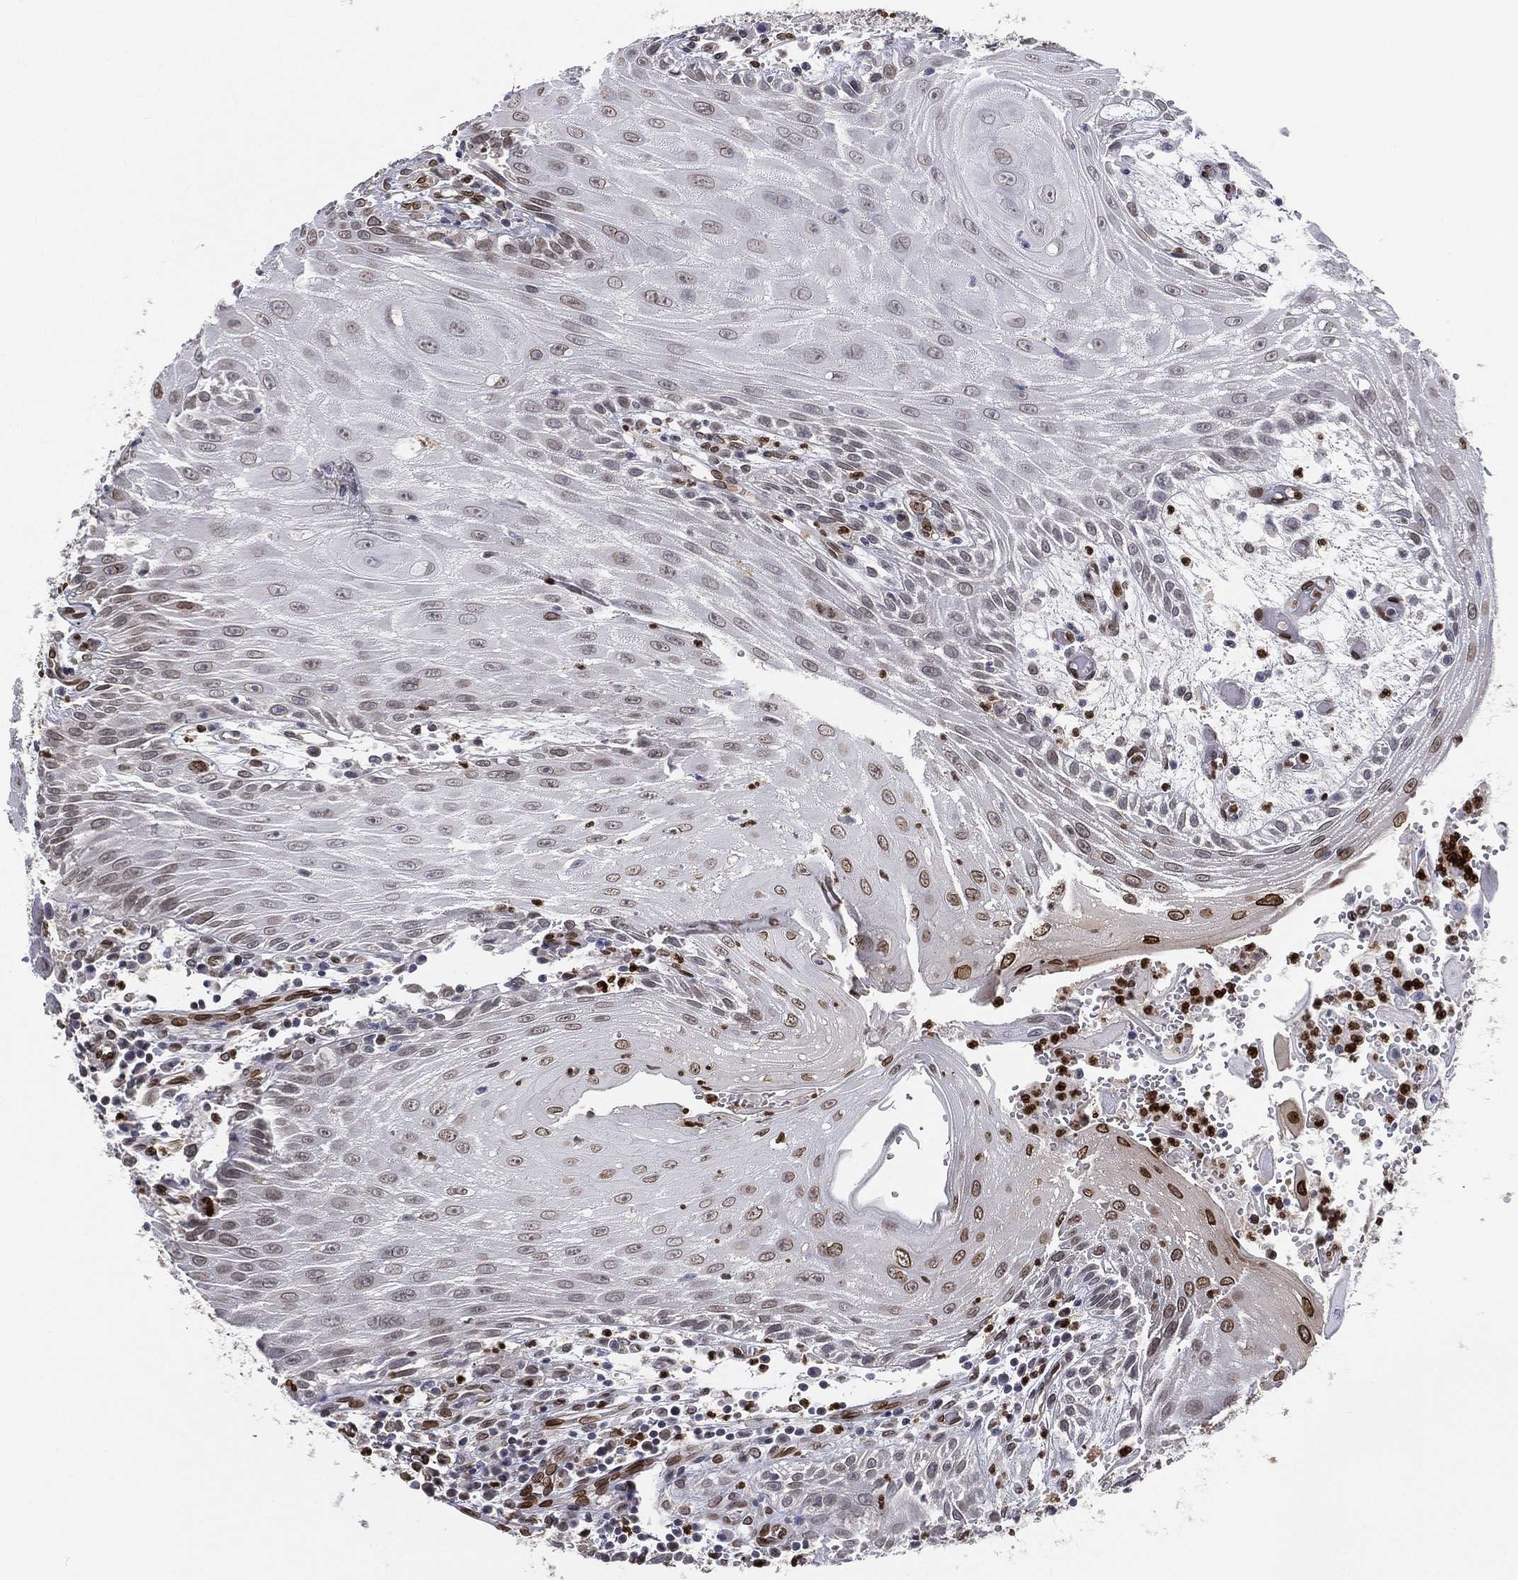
{"staining": {"intensity": "strong", "quantity": "<25%", "location": "nuclear"}, "tissue": "head and neck cancer", "cell_type": "Tumor cells", "image_type": "cancer", "snomed": [{"axis": "morphology", "description": "Squamous cell carcinoma, NOS"}, {"axis": "topography", "description": "Oral tissue"}, {"axis": "topography", "description": "Head-Neck"}], "caption": "Protein analysis of head and neck cancer tissue shows strong nuclear positivity in approximately <25% of tumor cells.", "gene": "LMNB1", "patient": {"sex": "male", "age": 58}}